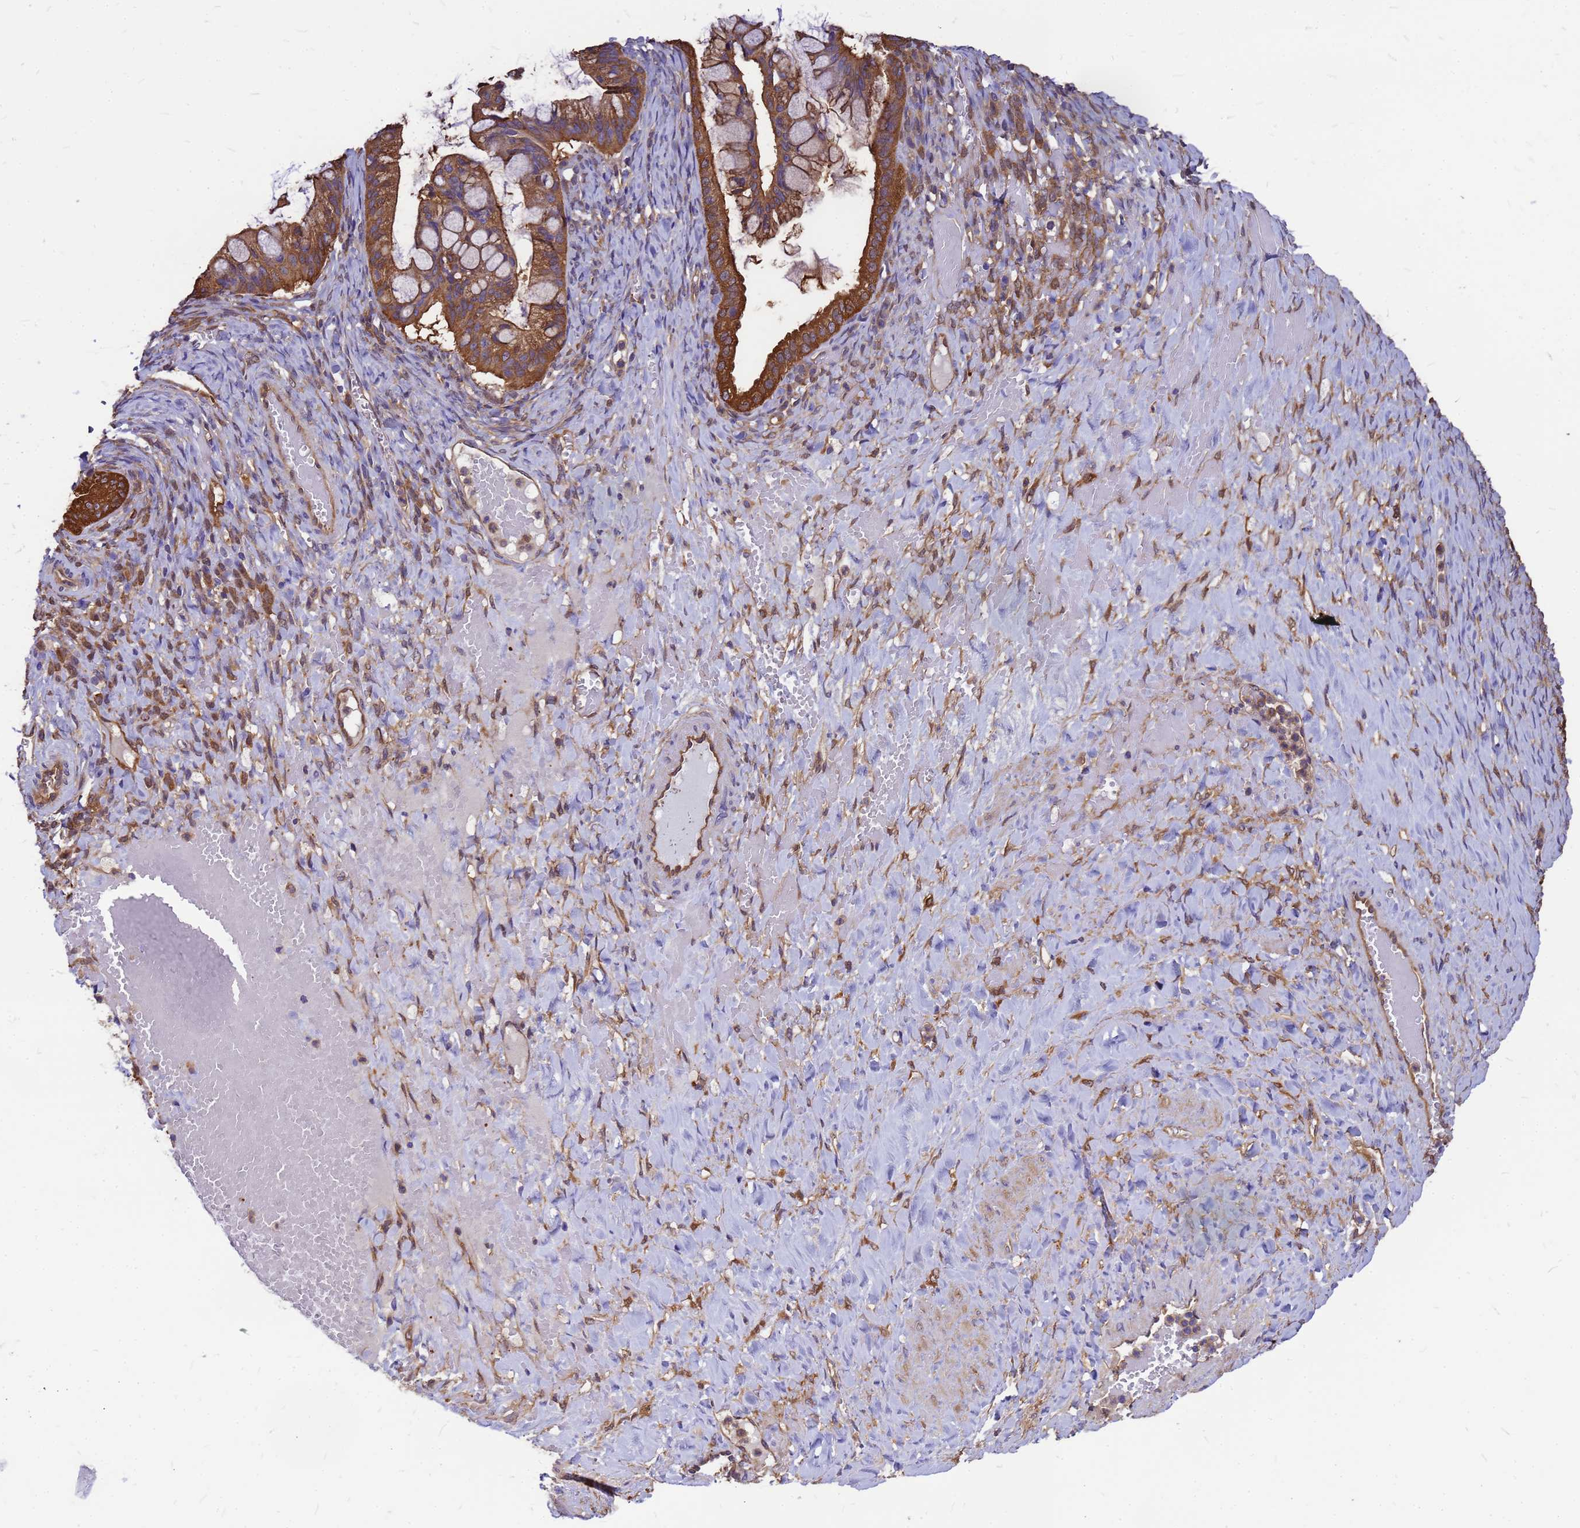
{"staining": {"intensity": "moderate", "quantity": ">75%", "location": "cytoplasmic/membranous"}, "tissue": "ovarian cancer", "cell_type": "Tumor cells", "image_type": "cancer", "snomed": [{"axis": "morphology", "description": "Cystadenocarcinoma, mucinous, NOS"}, {"axis": "topography", "description": "Ovary"}], "caption": "An image showing moderate cytoplasmic/membranous positivity in approximately >75% of tumor cells in ovarian cancer (mucinous cystadenocarcinoma), as visualized by brown immunohistochemical staining.", "gene": "GID4", "patient": {"sex": "female", "age": 73}}